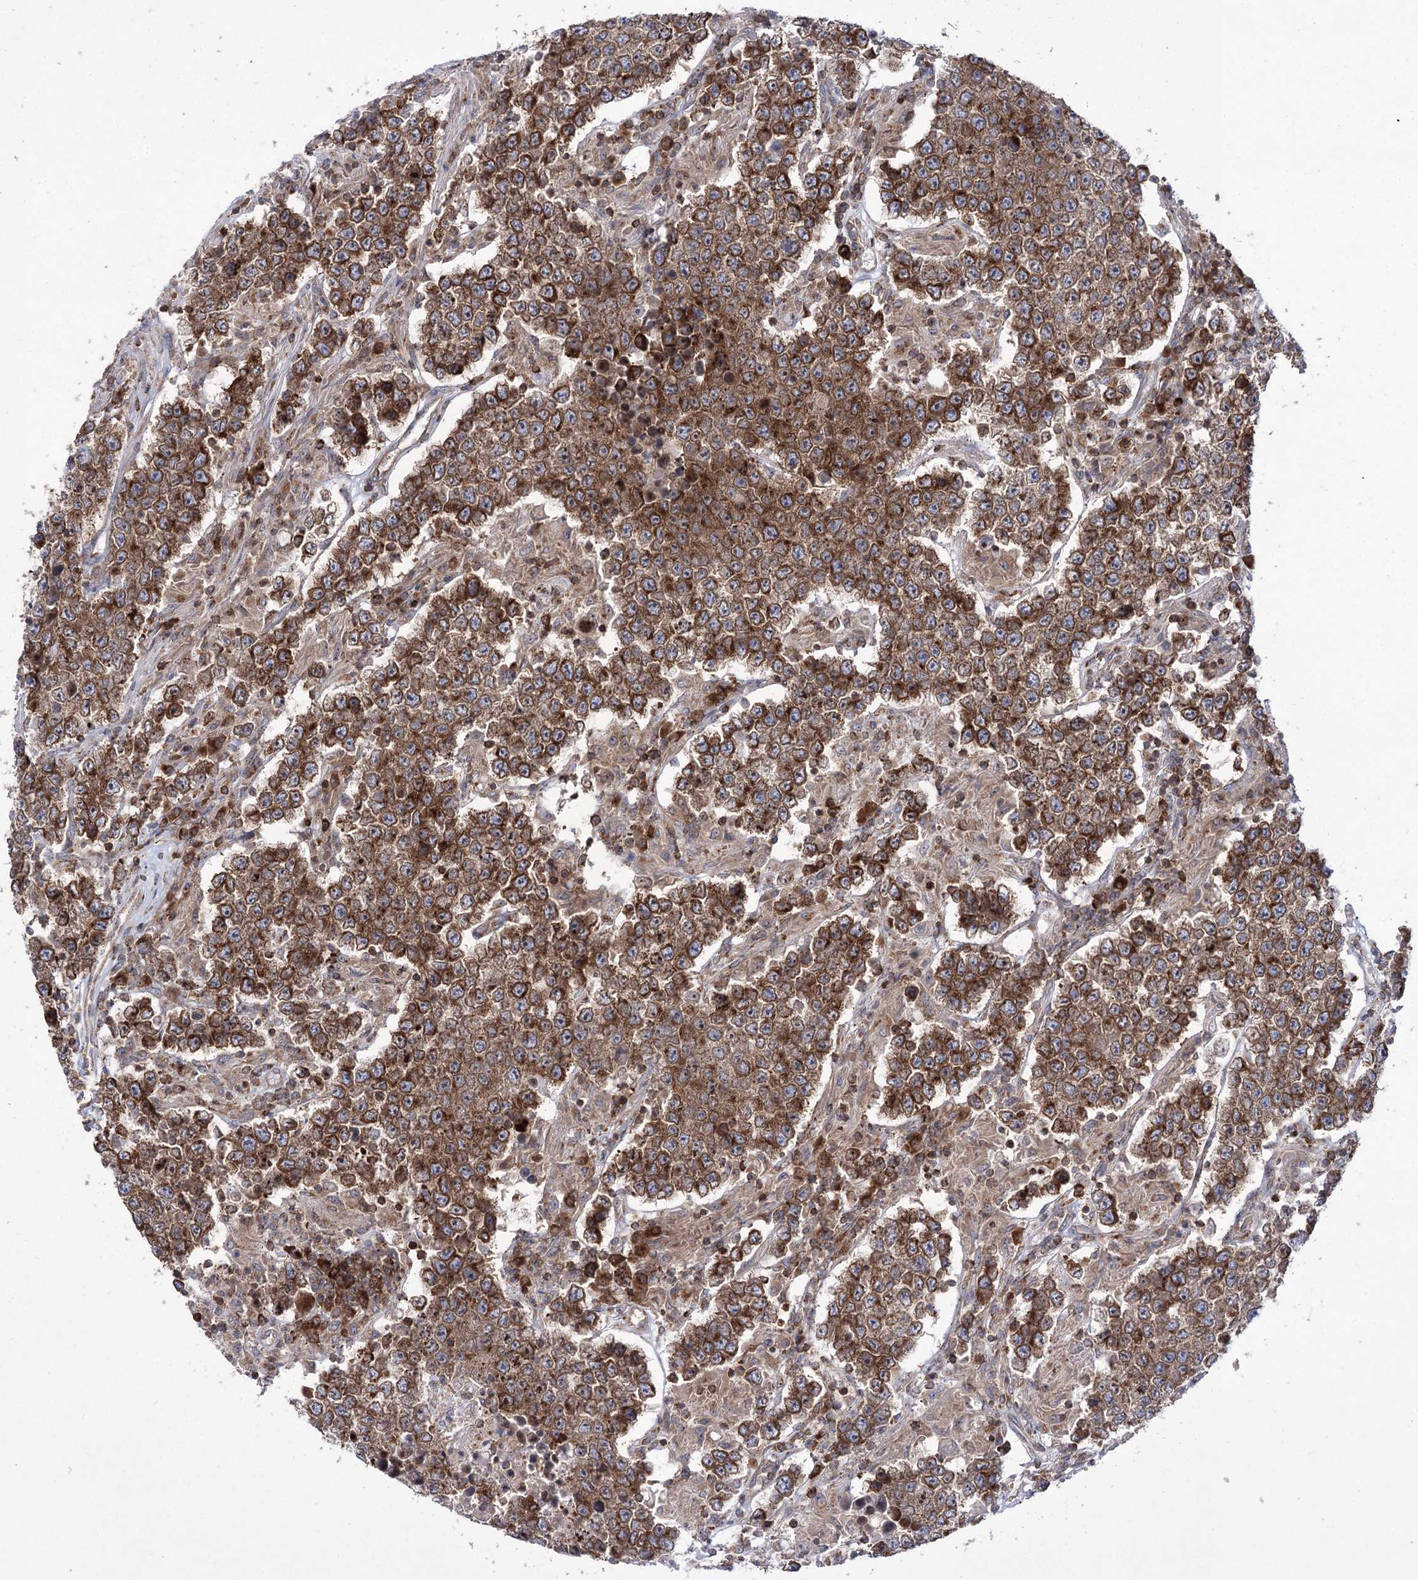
{"staining": {"intensity": "strong", "quantity": ">75%", "location": "cytoplasmic/membranous"}, "tissue": "testis cancer", "cell_type": "Tumor cells", "image_type": "cancer", "snomed": [{"axis": "morphology", "description": "Normal tissue, NOS"}, {"axis": "morphology", "description": "Urothelial carcinoma, High grade"}, {"axis": "morphology", "description": "Seminoma, NOS"}, {"axis": "morphology", "description": "Carcinoma, Embryonal, NOS"}, {"axis": "topography", "description": "Urinary bladder"}, {"axis": "topography", "description": "Testis"}], "caption": "A high-resolution micrograph shows immunohistochemistry staining of testis cancer, which displays strong cytoplasmic/membranous positivity in approximately >75% of tumor cells. Using DAB (brown) and hematoxylin (blue) stains, captured at high magnification using brightfield microscopy.", "gene": "ZNF622", "patient": {"sex": "male", "age": 41}}